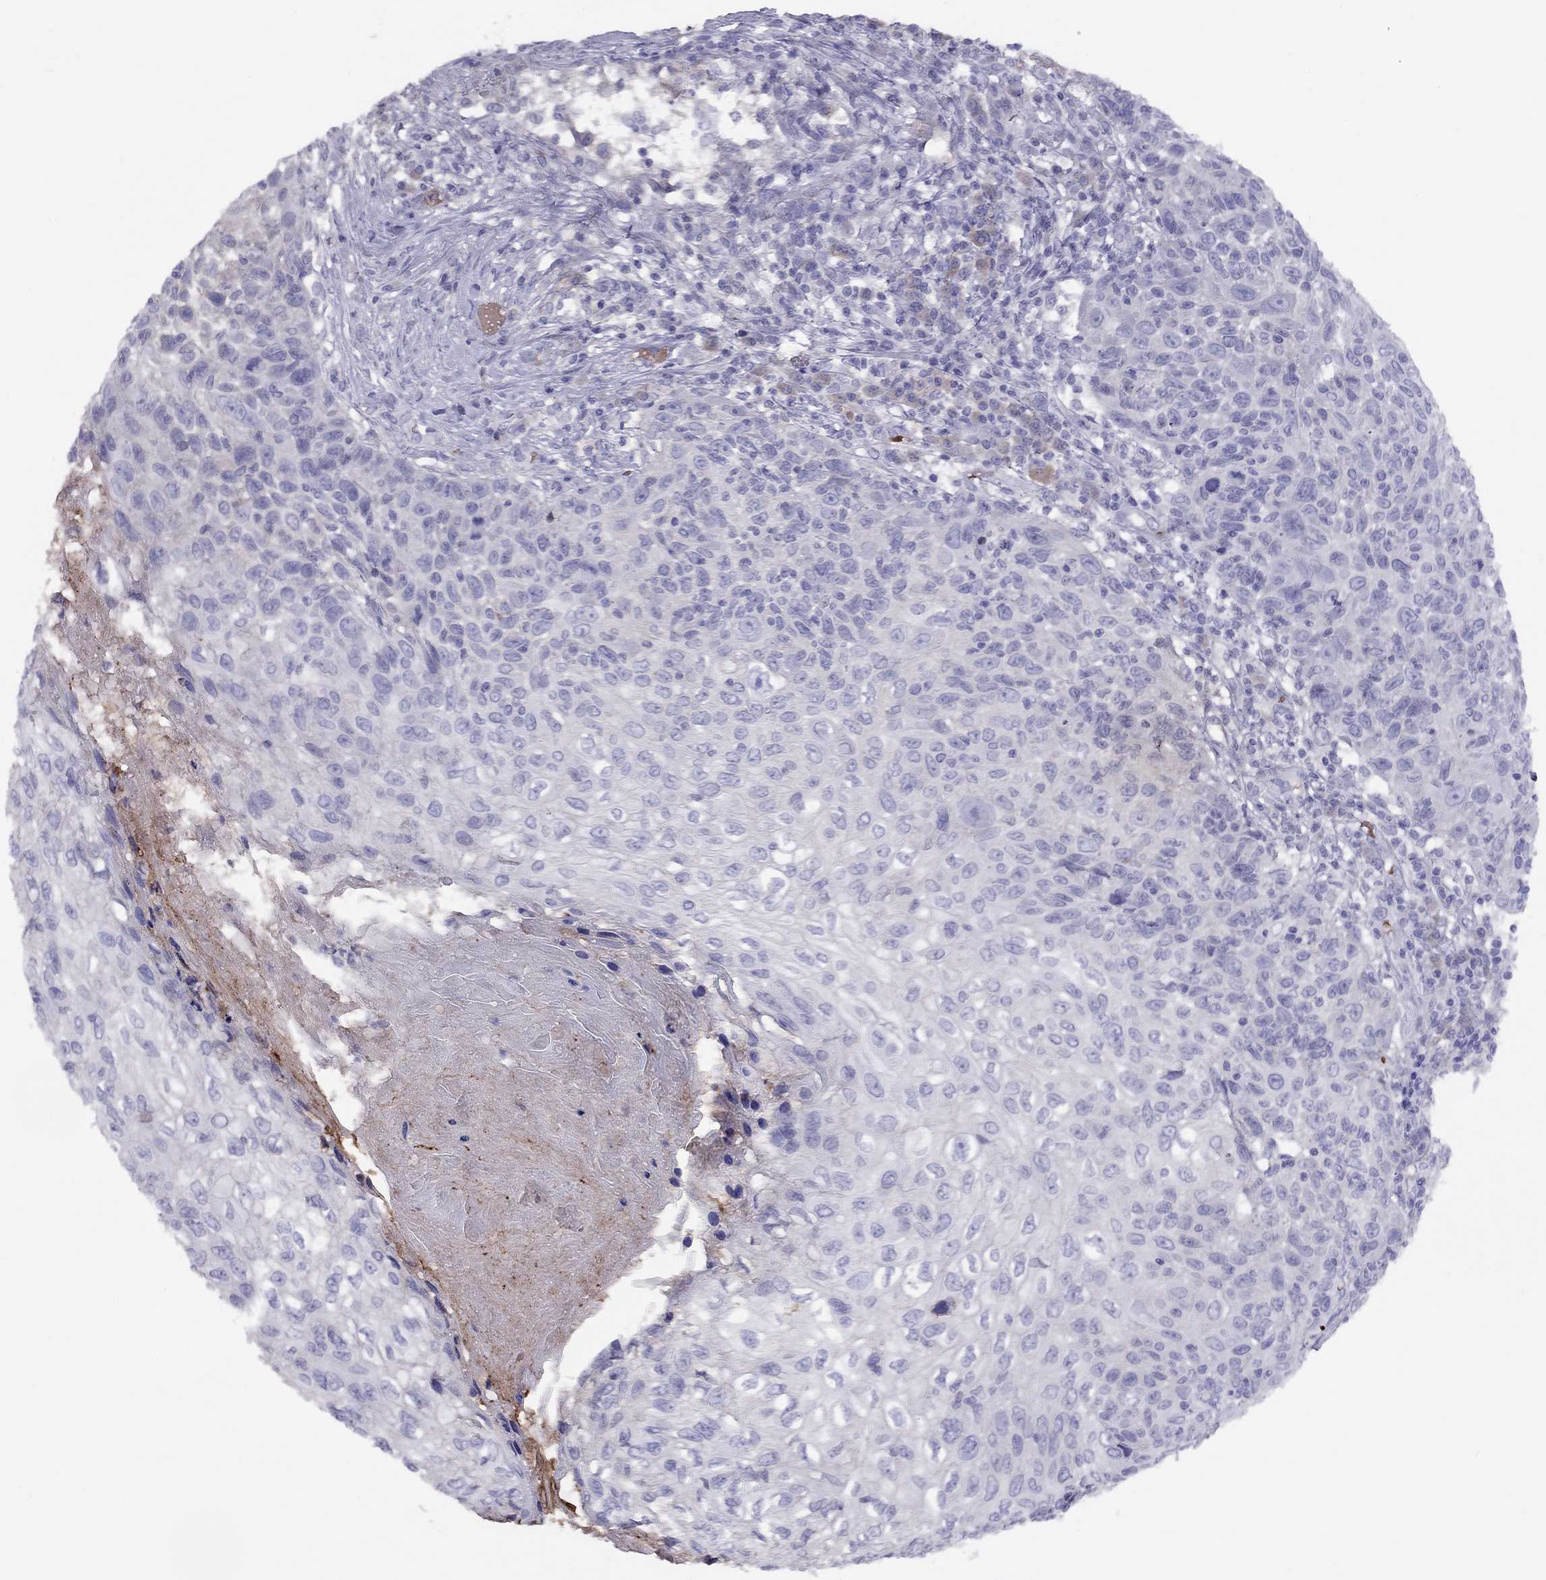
{"staining": {"intensity": "negative", "quantity": "none", "location": "none"}, "tissue": "skin cancer", "cell_type": "Tumor cells", "image_type": "cancer", "snomed": [{"axis": "morphology", "description": "Squamous cell carcinoma, NOS"}, {"axis": "topography", "description": "Skin"}], "caption": "DAB immunohistochemical staining of skin cancer displays no significant positivity in tumor cells.", "gene": "RHD", "patient": {"sex": "male", "age": 92}}